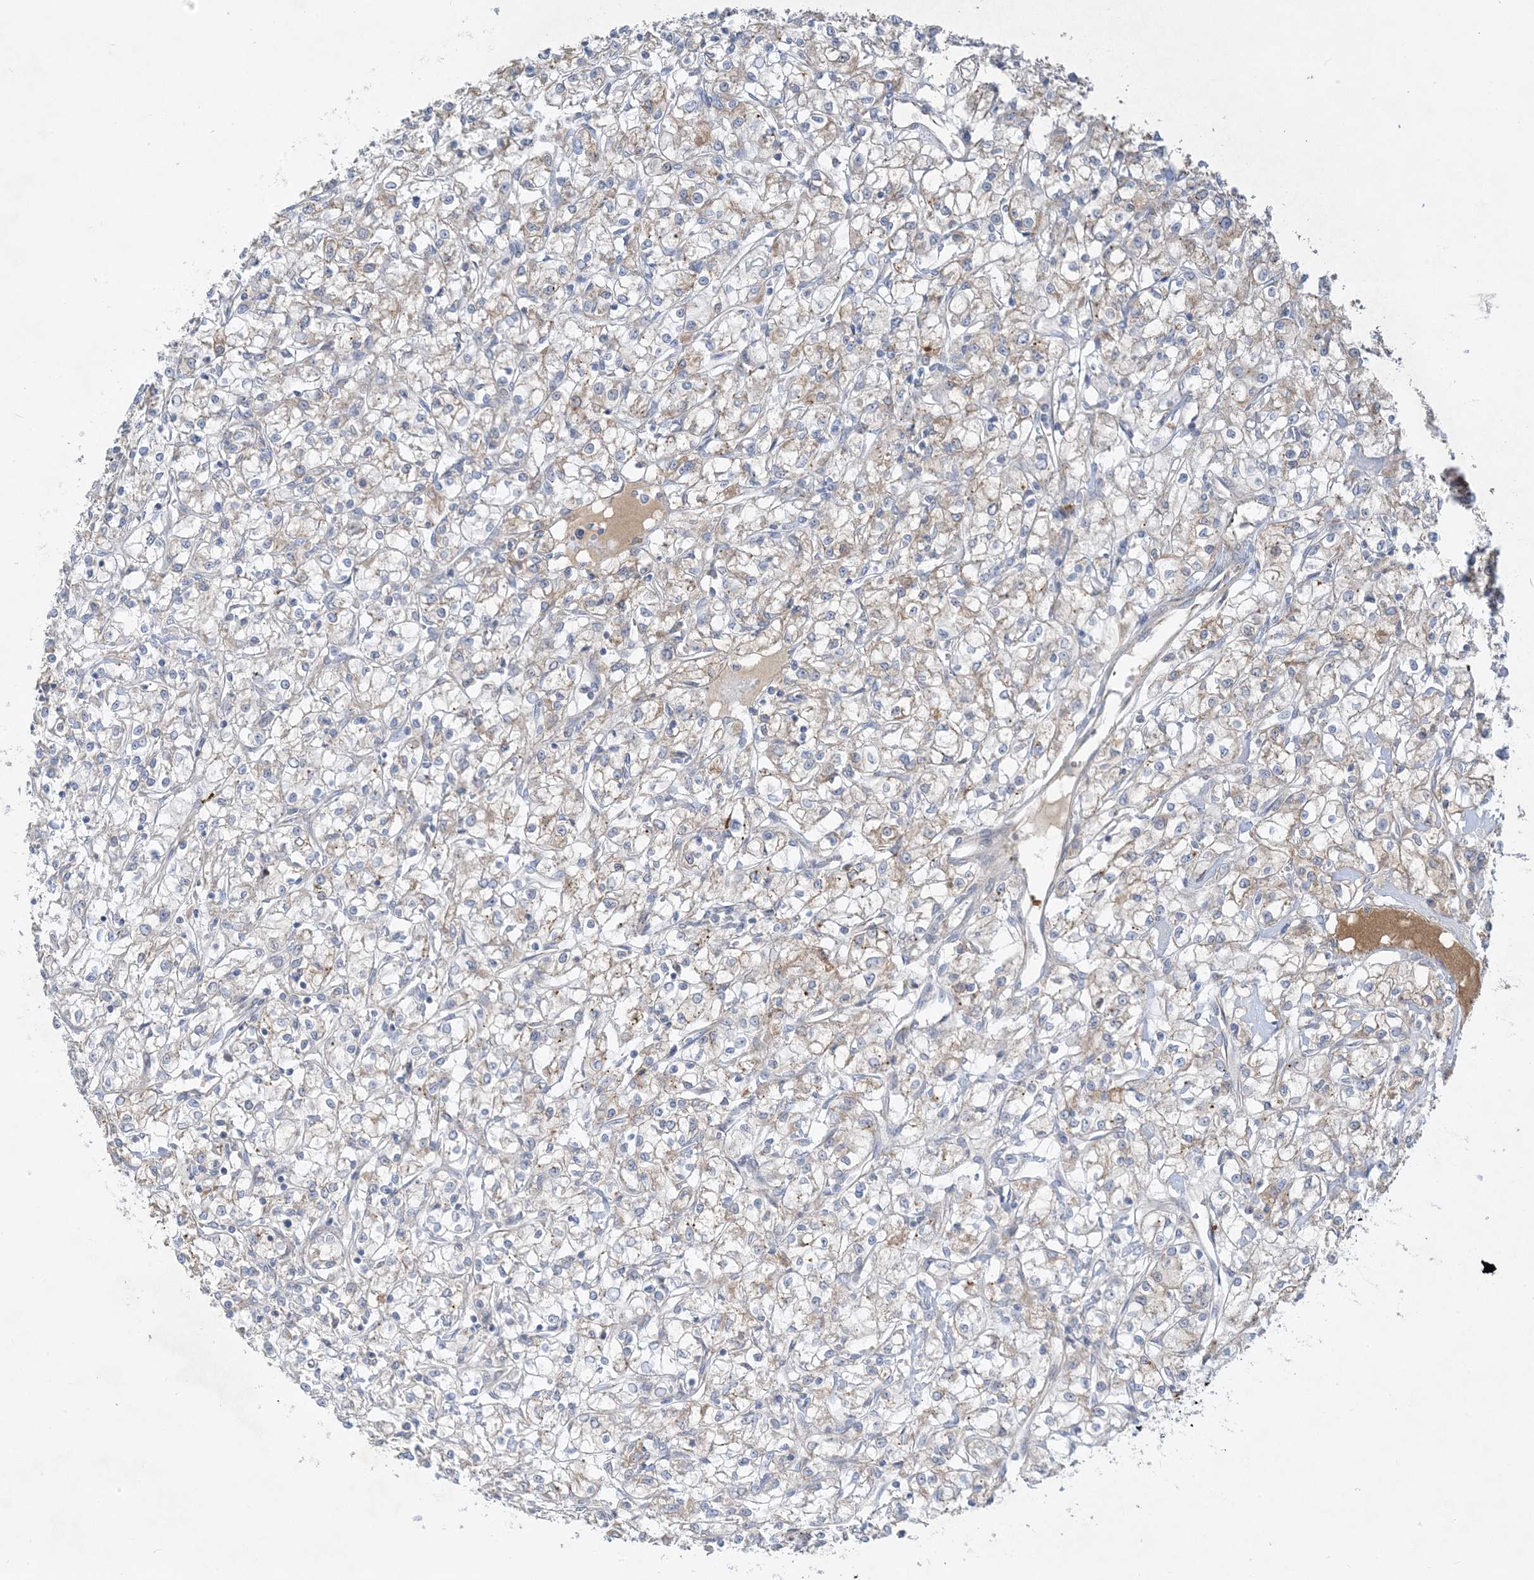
{"staining": {"intensity": "weak", "quantity": "<25%", "location": "cytoplasmic/membranous"}, "tissue": "renal cancer", "cell_type": "Tumor cells", "image_type": "cancer", "snomed": [{"axis": "morphology", "description": "Adenocarcinoma, NOS"}, {"axis": "topography", "description": "Kidney"}], "caption": "Immunohistochemistry (IHC) micrograph of human renal cancer stained for a protein (brown), which displays no positivity in tumor cells.", "gene": "THADA", "patient": {"sex": "female", "age": 59}}